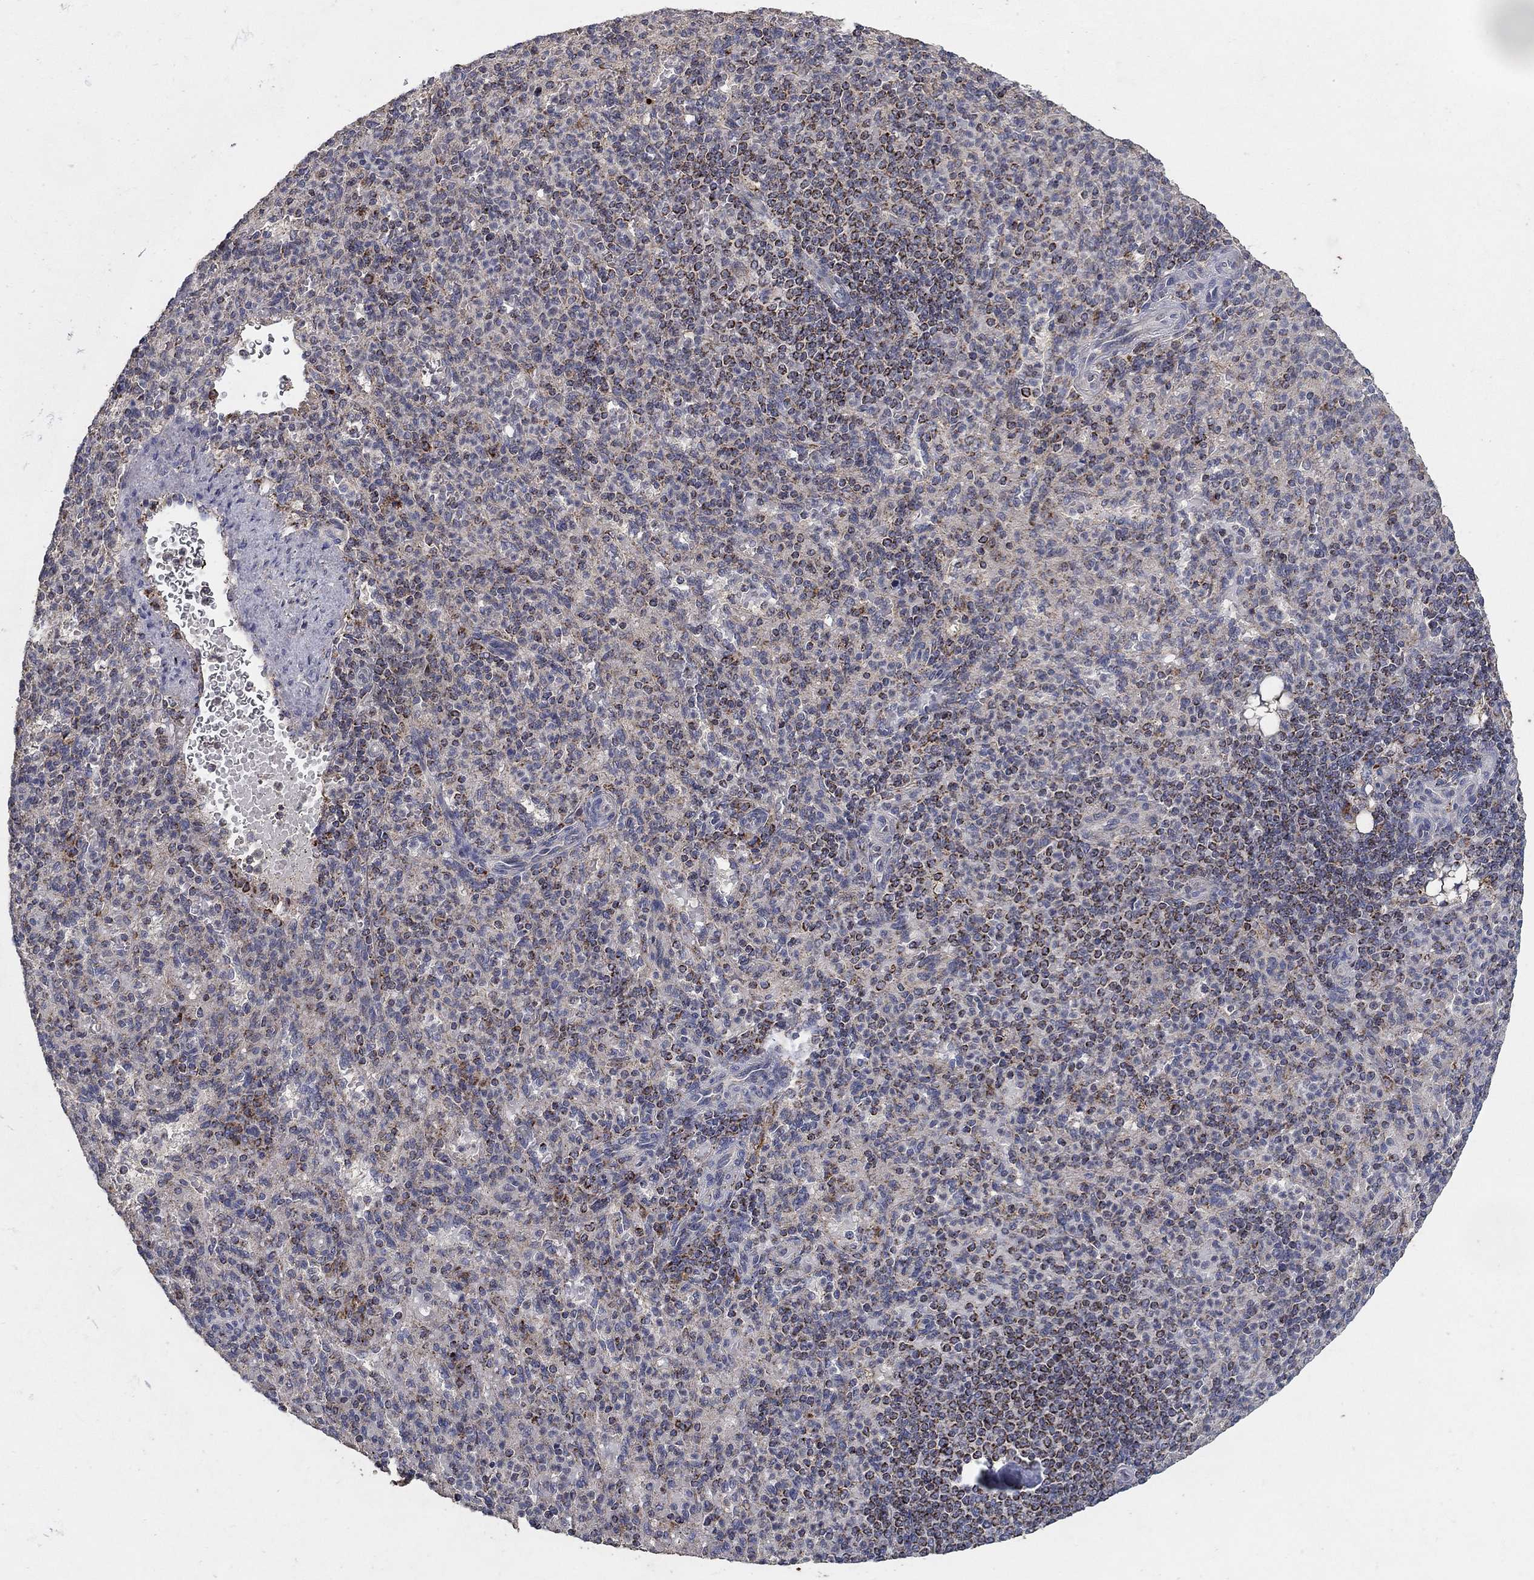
{"staining": {"intensity": "moderate", "quantity": "25%-75%", "location": "cytoplasmic/membranous"}, "tissue": "spleen", "cell_type": "Cells in red pulp", "image_type": "normal", "snomed": [{"axis": "morphology", "description": "Normal tissue, NOS"}, {"axis": "topography", "description": "Spleen"}], "caption": "Immunohistochemistry of unremarkable spleen reveals medium levels of moderate cytoplasmic/membranous staining in approximately 25%-75% of cells in red pulp. The staining was performed using DAB (3,3'-diaminobenzidine), with brown indicating positive protein expression. Nuclei are stained blue with hematoxylin.", "gene": "GPSM1", "patient": {"sex": "female", "age": 74}}